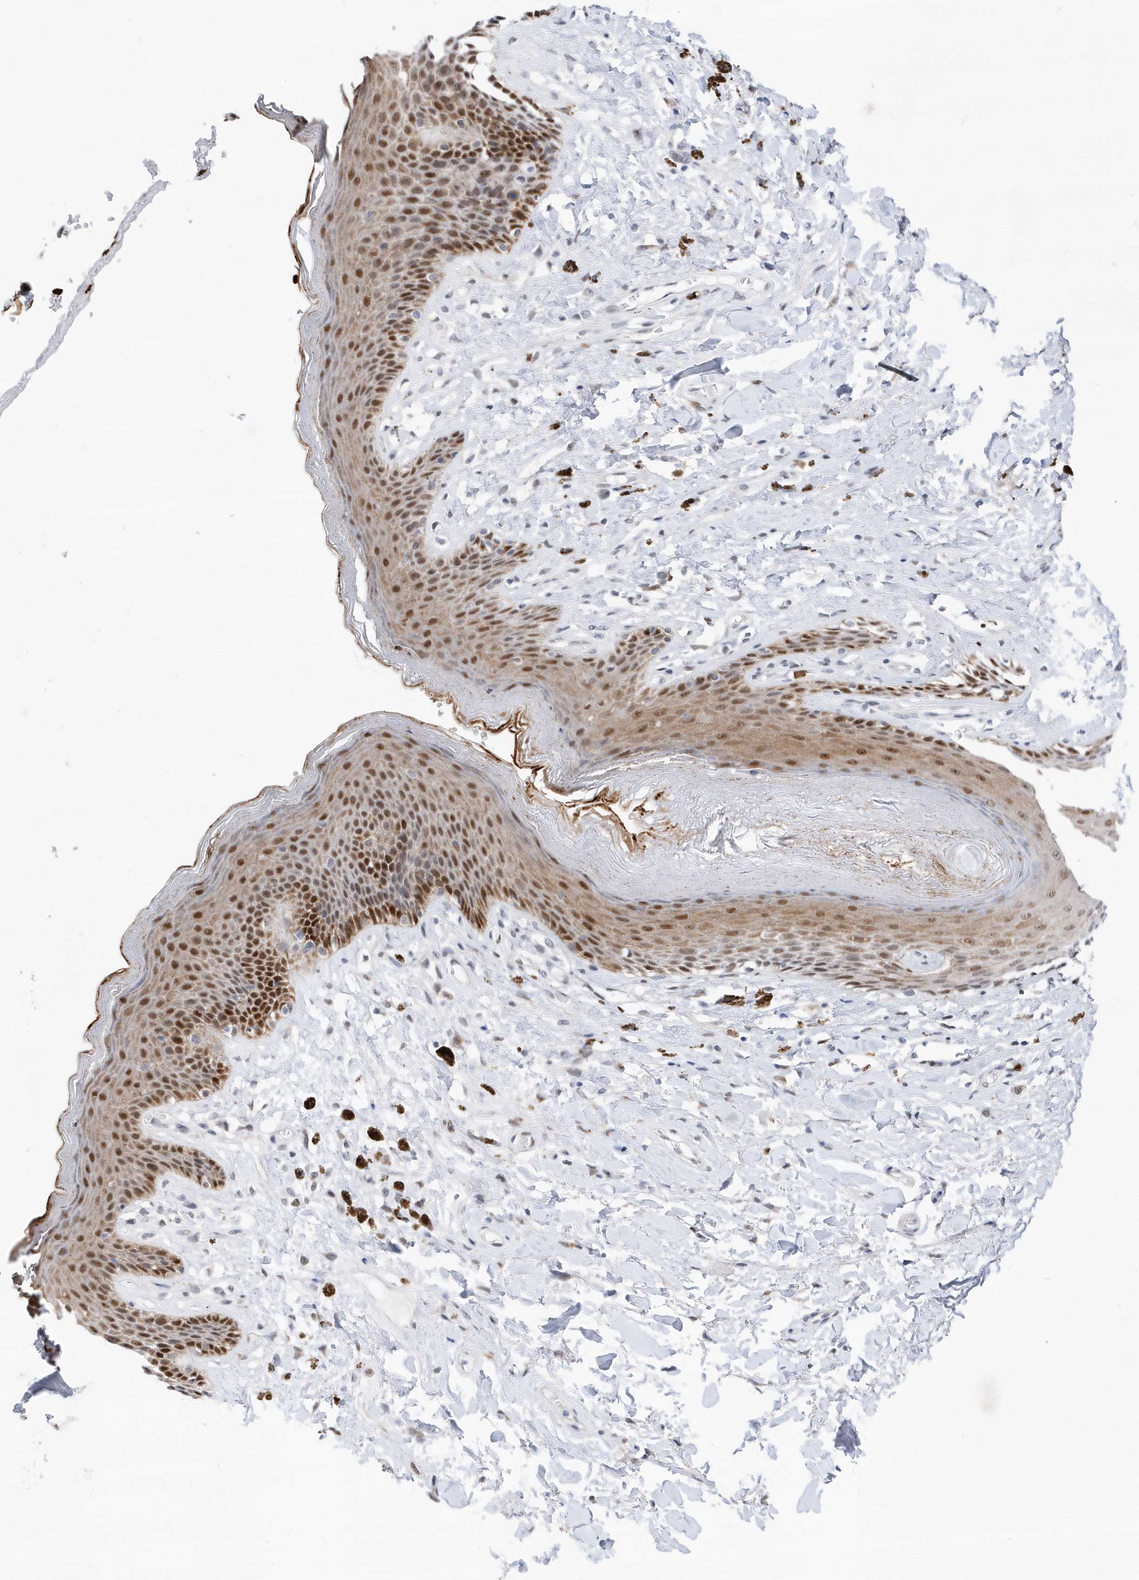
{"staining": {"intensity": "moderate", "quantity": ">75%", "location": "cytoplasmic/membranous,nuclear"}, "tissue": "skin", "cell_type": "Epidermal cells", "image_type": "normal", "snomed": [{"axis": "morphology", "description": "Normal tissue, NOS"}, {"axis": "topography", "description": "Anal"}], "caption": "Immunohistochemistry (IHC) of benign skin demonstrates medium levels of moderate cytoplasmic/membranous,nuclear expression in about >75% of epidermal cells. (IHC, brightfield microscopy, high magnification).", "gene": "RPP30", "patient": {"sex": "female", "age": 78}}